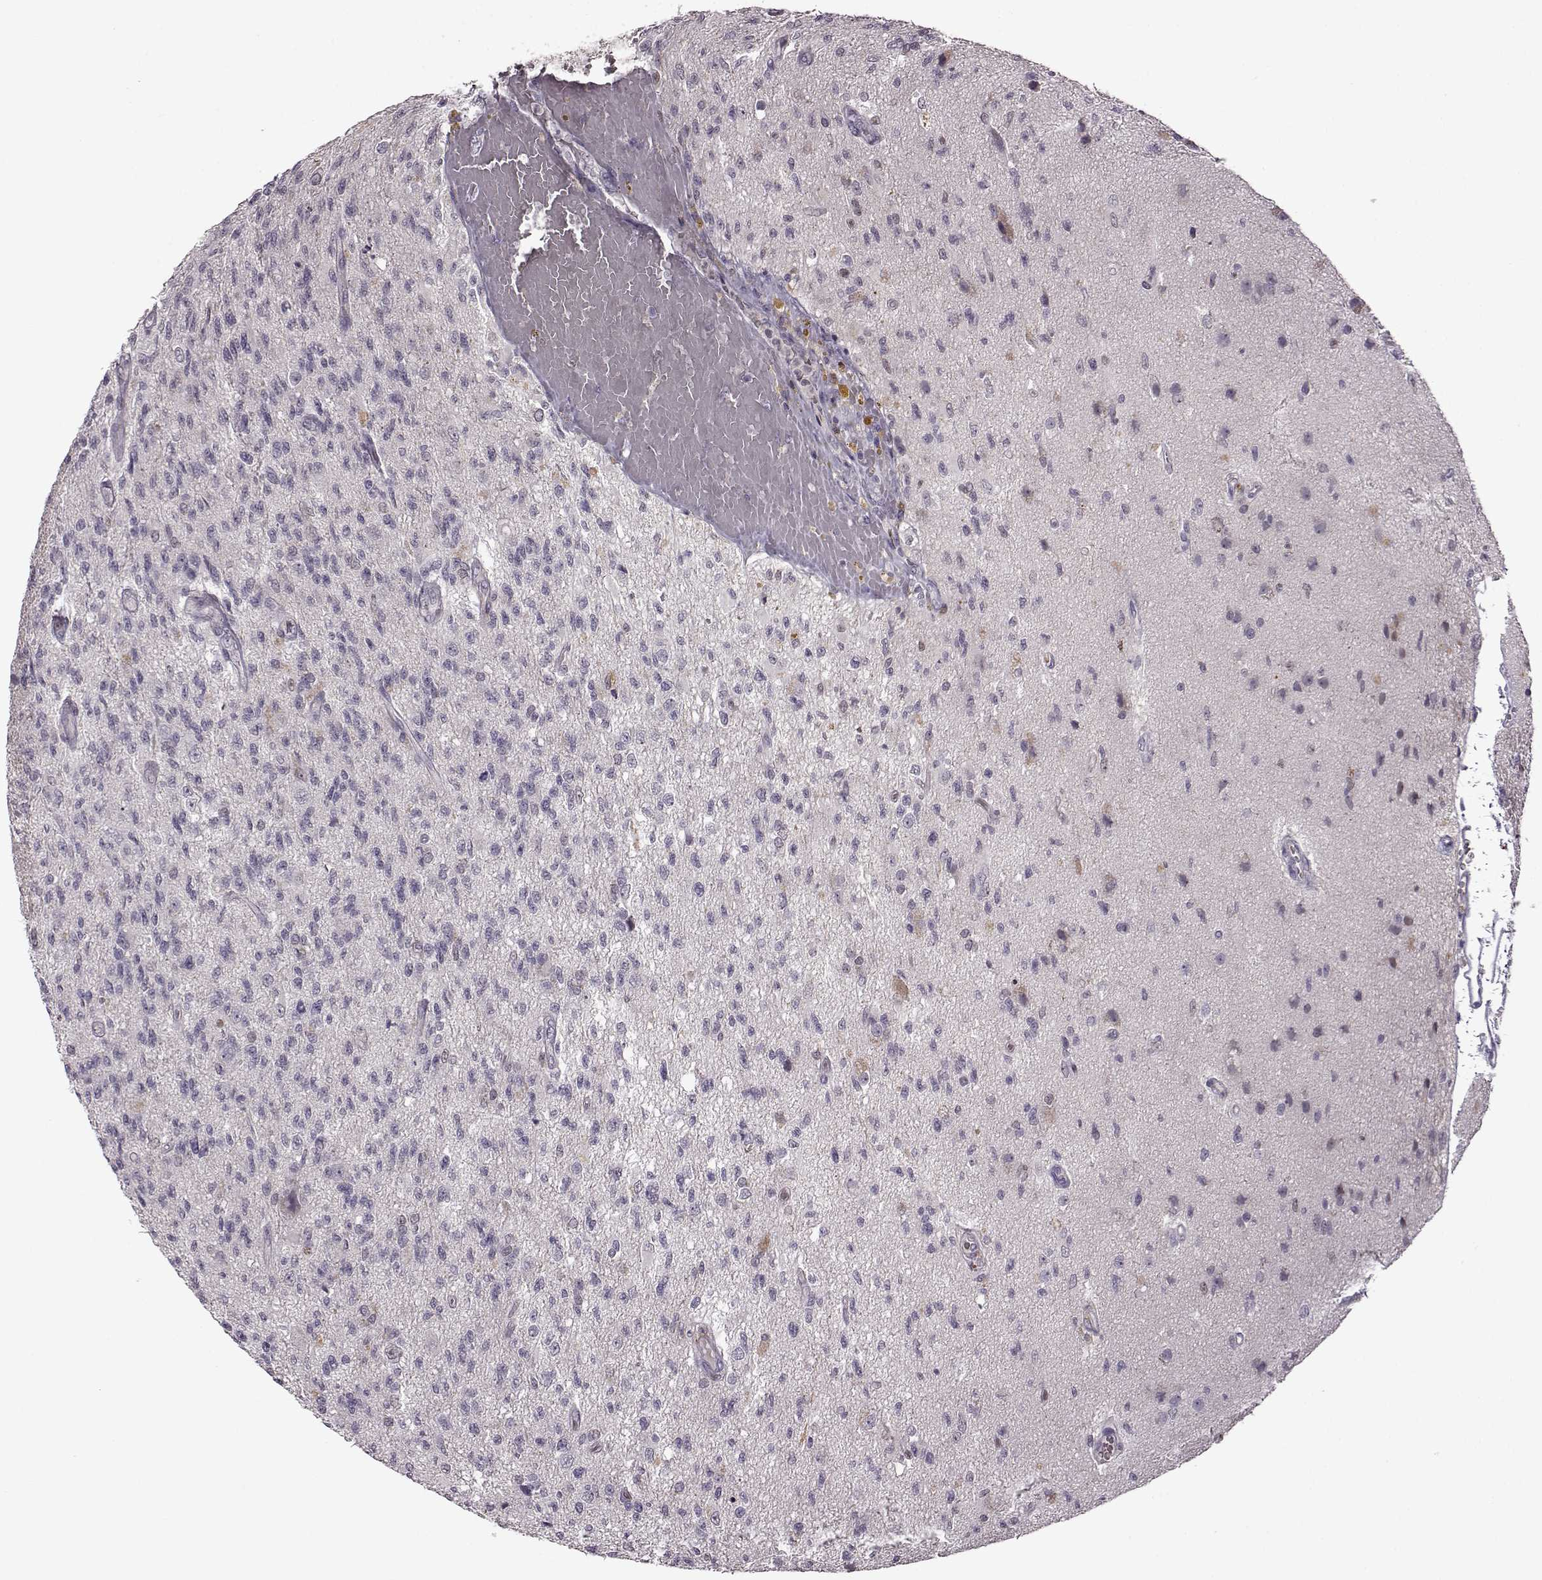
{"staining": {"intensity": "negative", "quantity": "none", "location": "none"}, "tissue": "glioma", "cell_type": "Tumor cells", "image_type": "cancer", "snomed": [{"axis": "morphology", "description": "Glioma, malignant, High grade"}, {"axis": "topography", "description": "Brain"}], "caption": "The photomicrograph exhibits no staining of tumor cells in malignant glioma (high-grade). (DAB IHC, high magnification).", "gene": "CNGA3", "patient": {"sex": "male", "age": 56}}